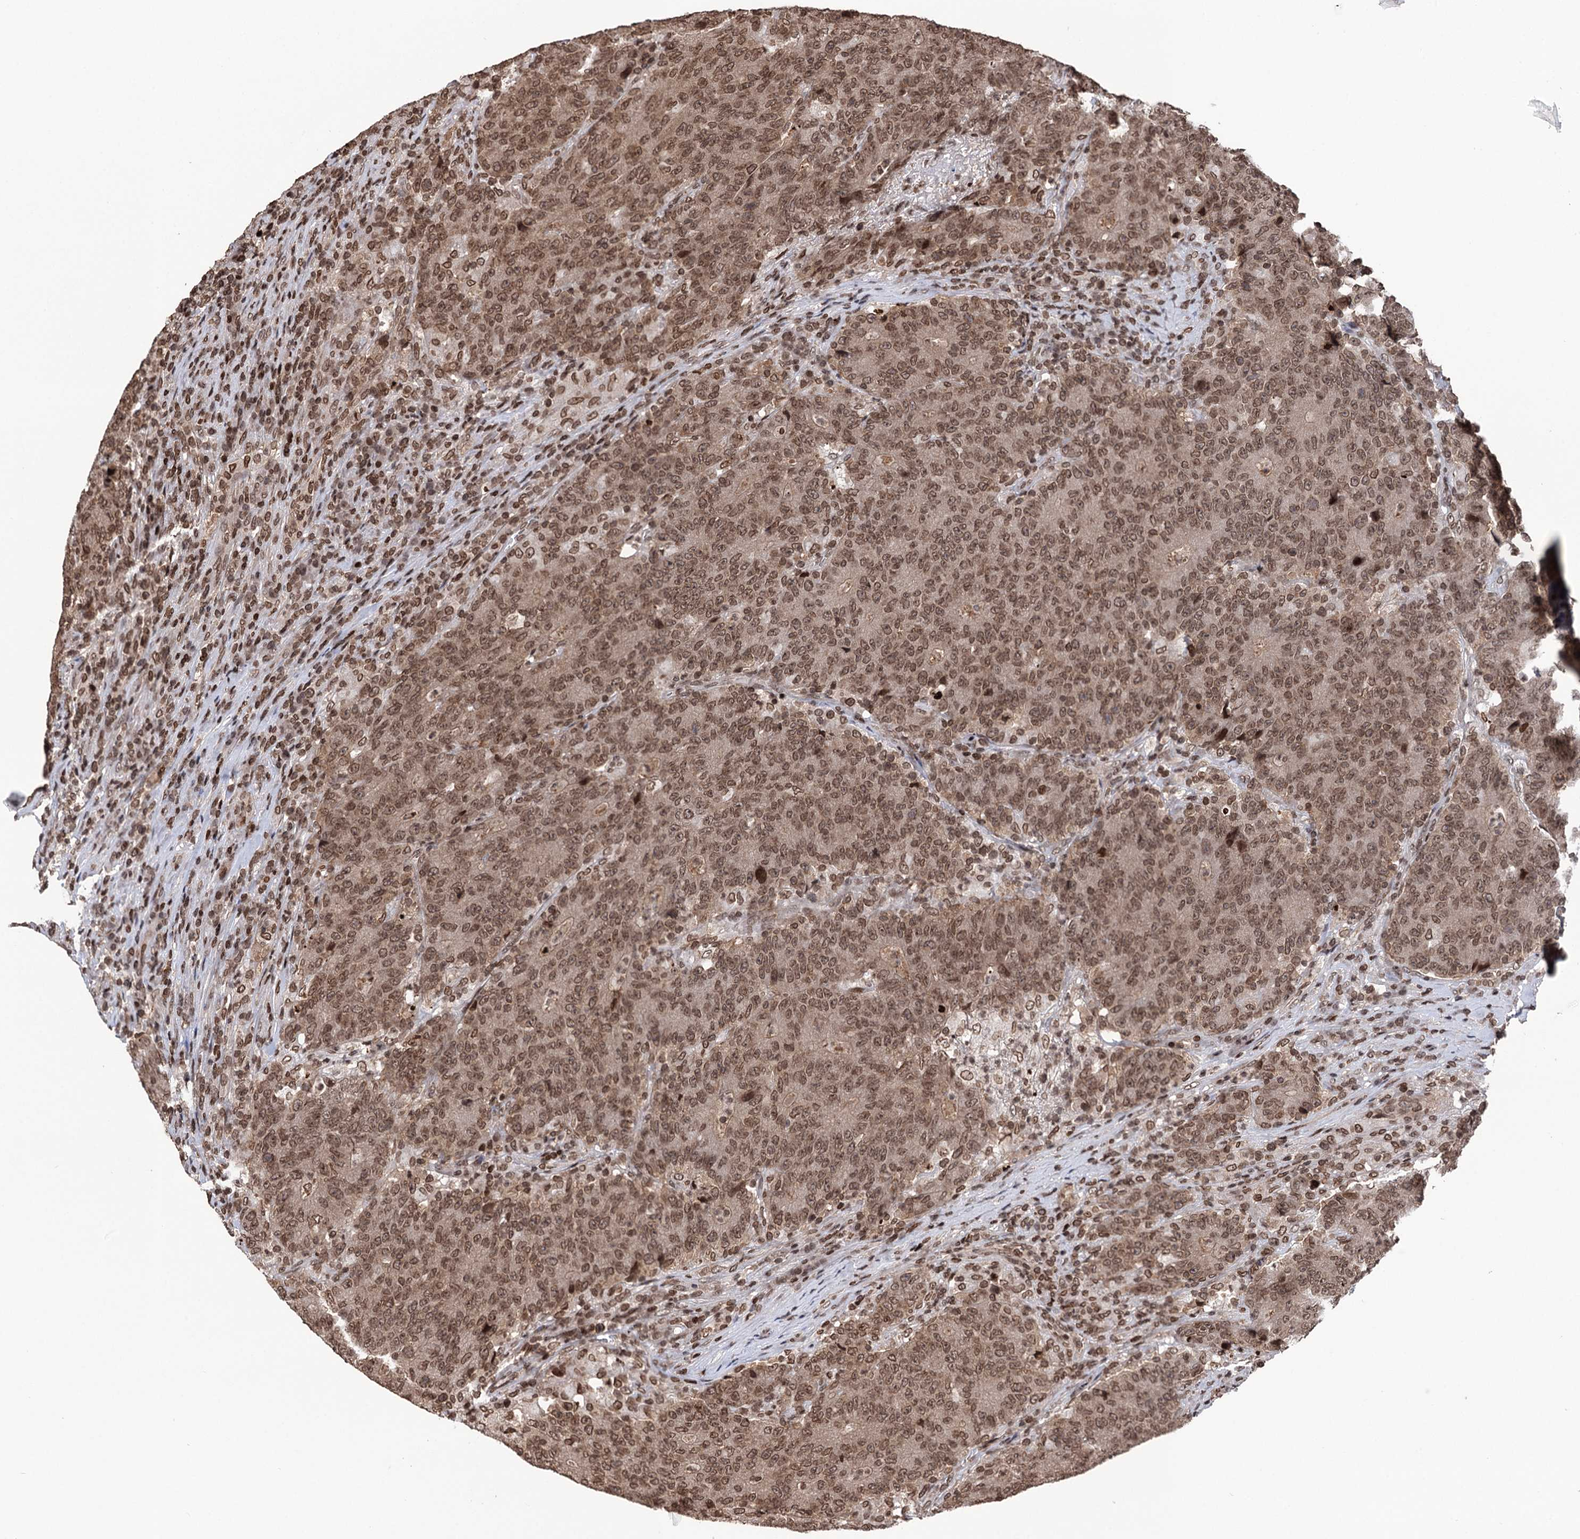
{"staining": {"intensity": "moderate", "quantity": ">75%", "location": "nuclear"}, "tissue": "colorectal cancer", "cell_type": "Tumor cells", "image_type": "cancer", "snomed": [{"axis": "morphology", "description": "Adenocarcinoma, NOS"}, {"axis": "topography", "description": "Colon"}], "caption": "Immunohistochemistry (IHC) staining of colorectal adenocarcinoma, which displays medium levels of moderate nuclear positivity in about >75% of tumor cells indicating moderate nuclear protein staining. The staining was performed using DAB (3,3'-diaminobenzidine) (brown) for protein detection and nuclei were counterstained in hematoxylin (blue).", "gene": "CCDC77", "patient": {"sex": "female", "age": 75}}